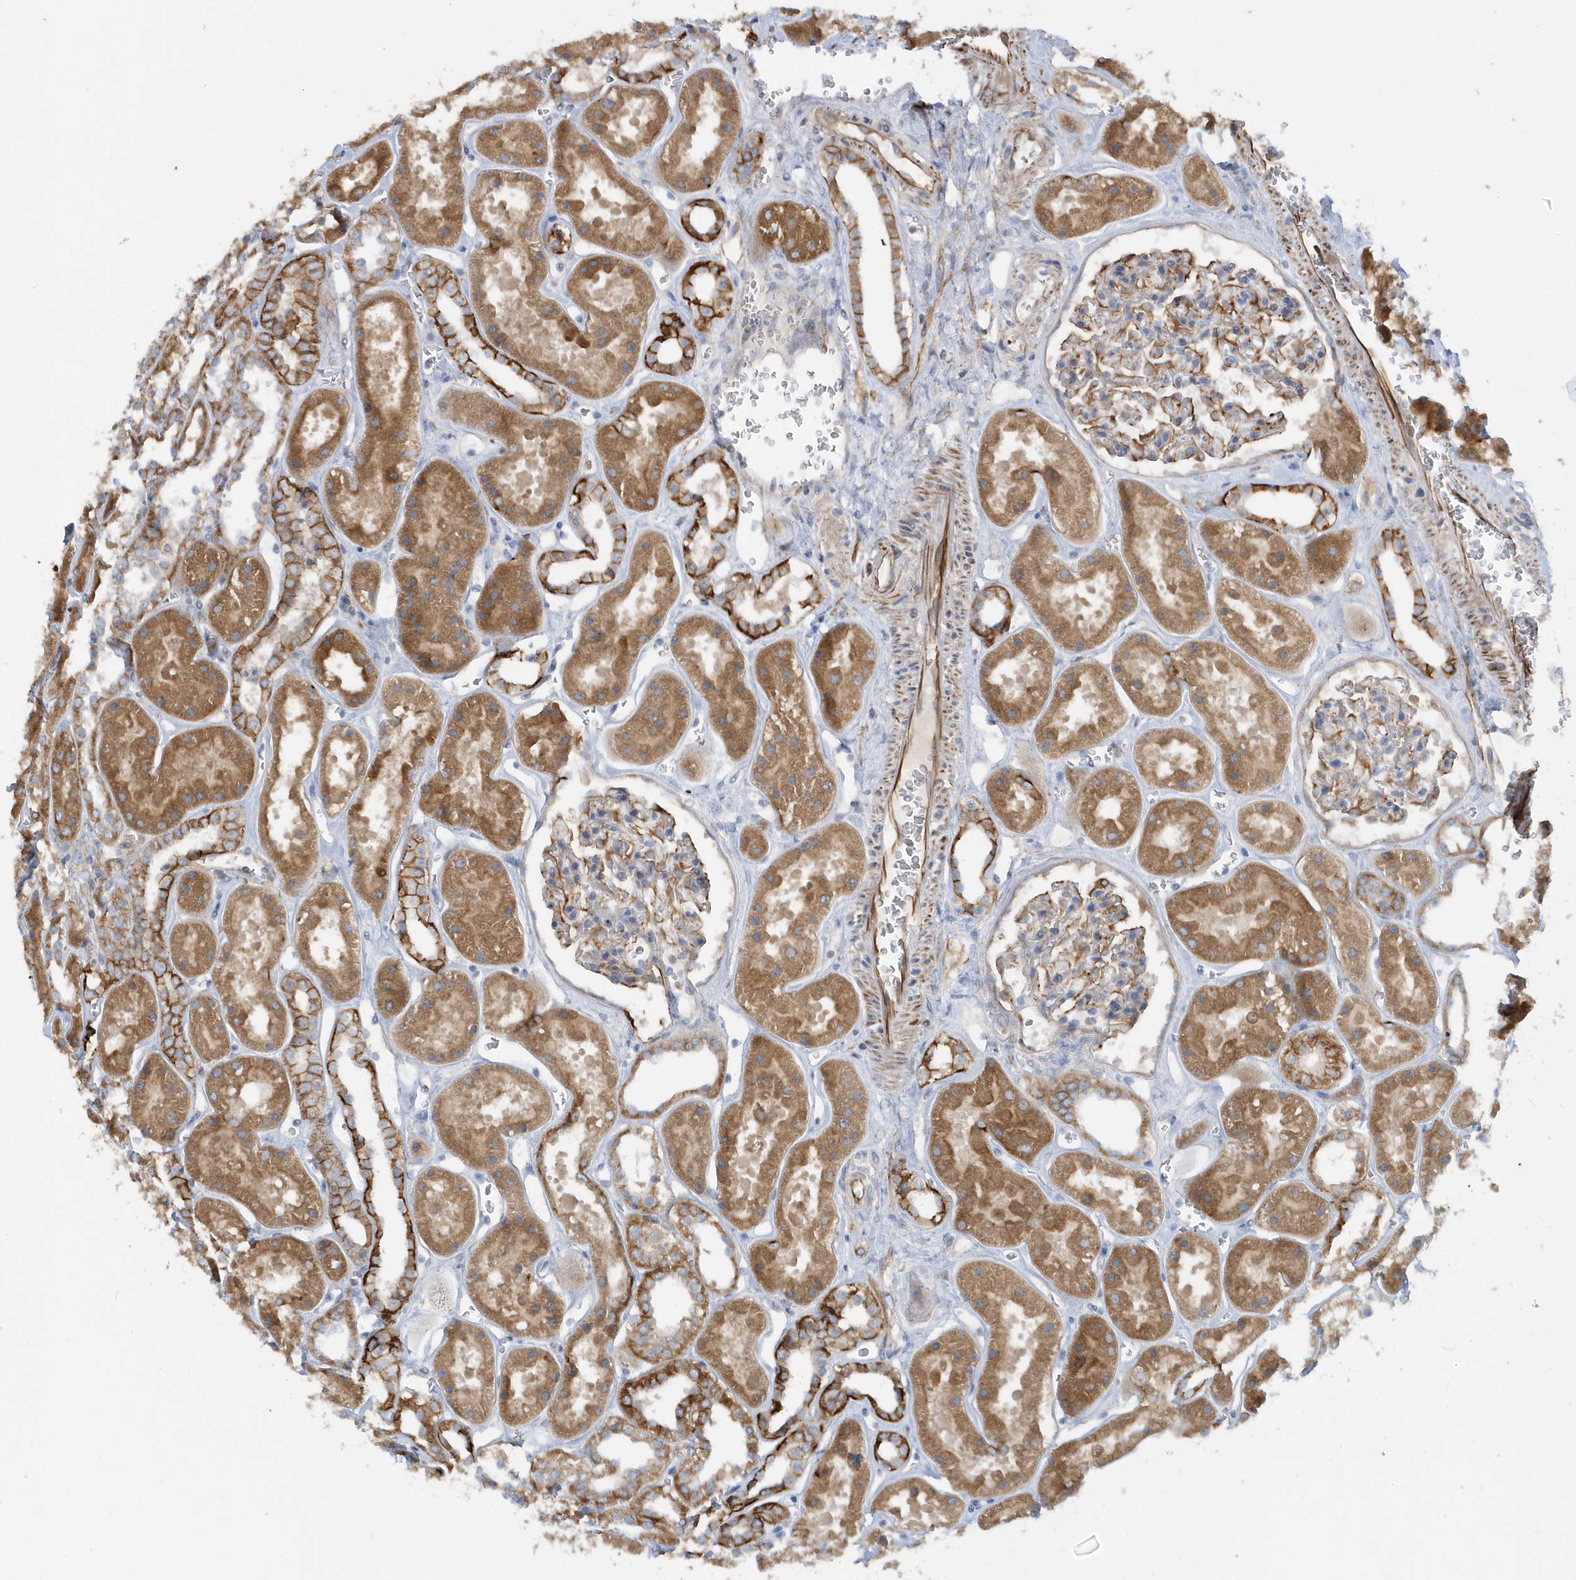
{"staining": {"intensity": "moderate", "quantity": ">75%", "location": "cytoplasmic/membranous"}, "tissue": "kidney", "cell_type": "Cells in glomeruli", "image_type": "normal", "snomed": [{"axis": "morphology", "description": "Normal tissue, NOS"}, {"axis": "topography", "description": "Kidney"}], "caption": "Kidney stained with a brown dye exhibits moderate cytoplasmic/membranous positive positivity in approximately >75% of cells in glomeruli.", "gene": "RAB17", "patient": {"sex": "female", "age": 41}}